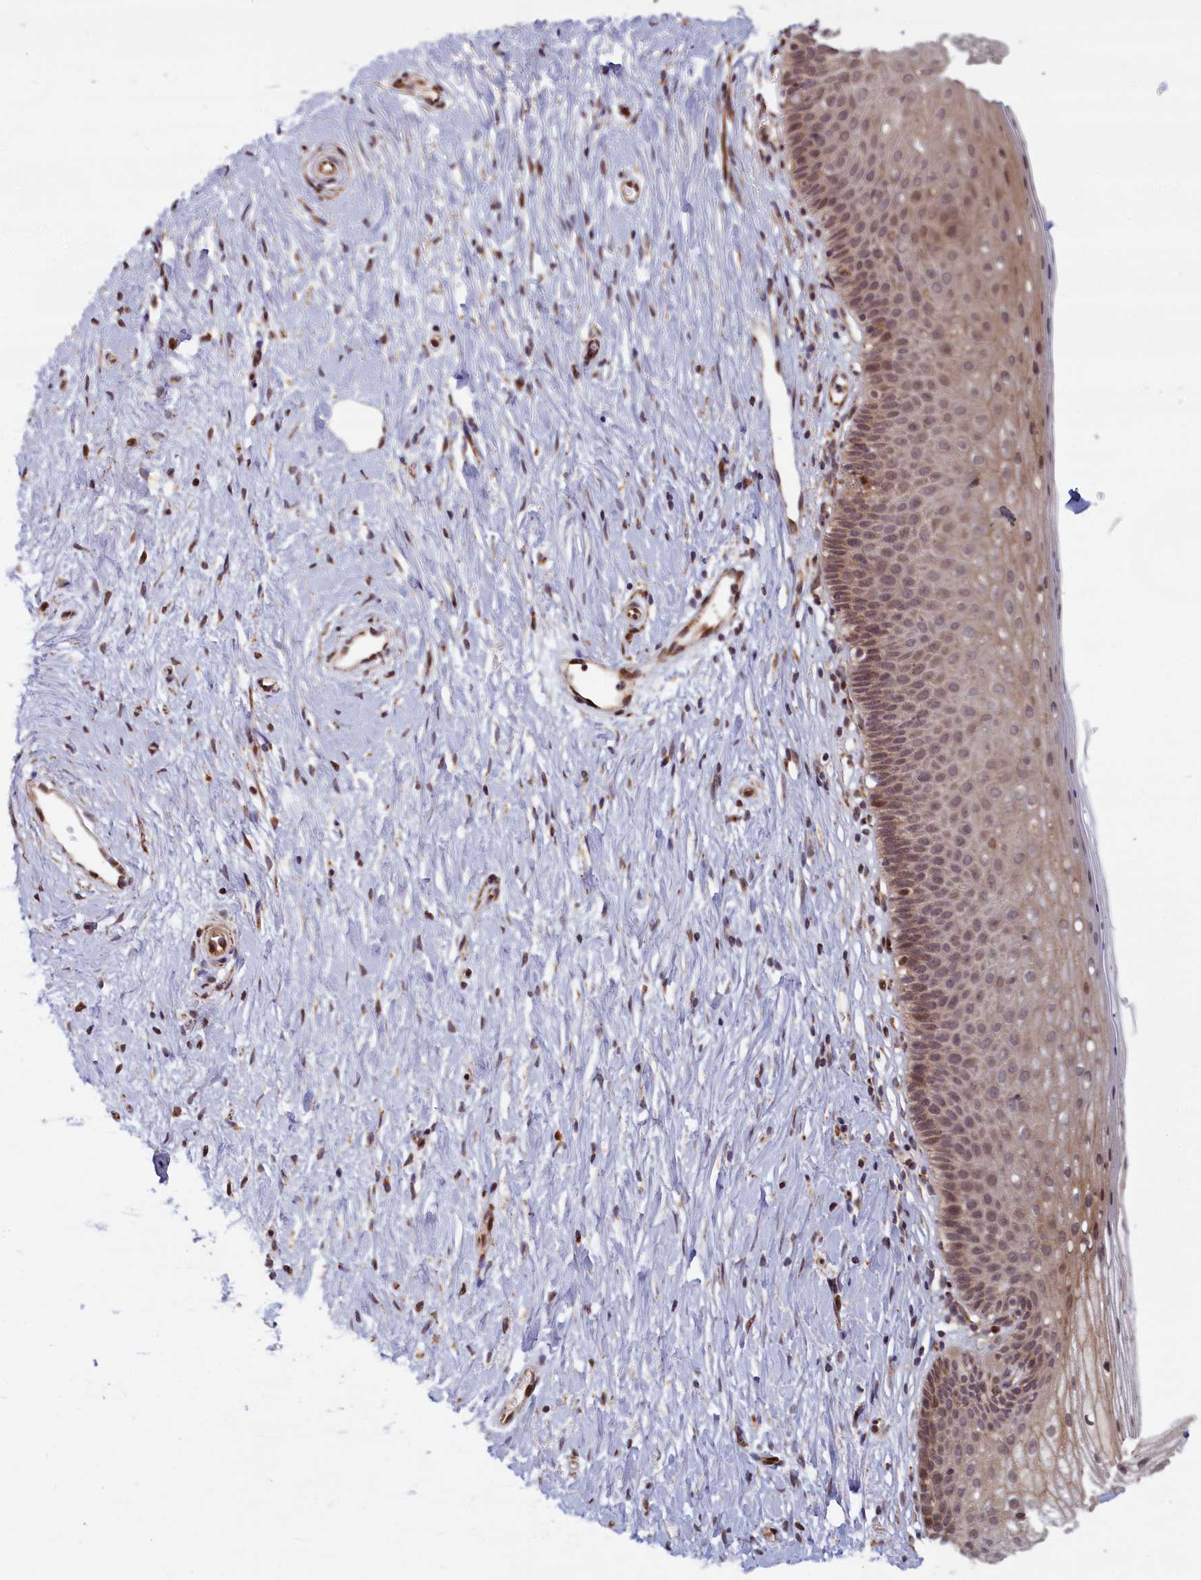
{"staining": {"intensity": "moderate", "quantity": ">75%", "location": "cytoplasmic/membranous,nuclear"}, "tissue": "cervix", "cell_type": "Glandular cells", "image_type": "normal", "snomed": [{"axis": "morphology", "description": "Normal tissue, NOS"}, {"axis": "topography", "description": "Cervix"}], "caption": "Moderate cytoplasmic/membranous,nuclear positivity is present in about >75% of glandular cells in unremarkable cervix.", "gene": "PLA2G10", "patient": {"sex": "female", "age": 36}}